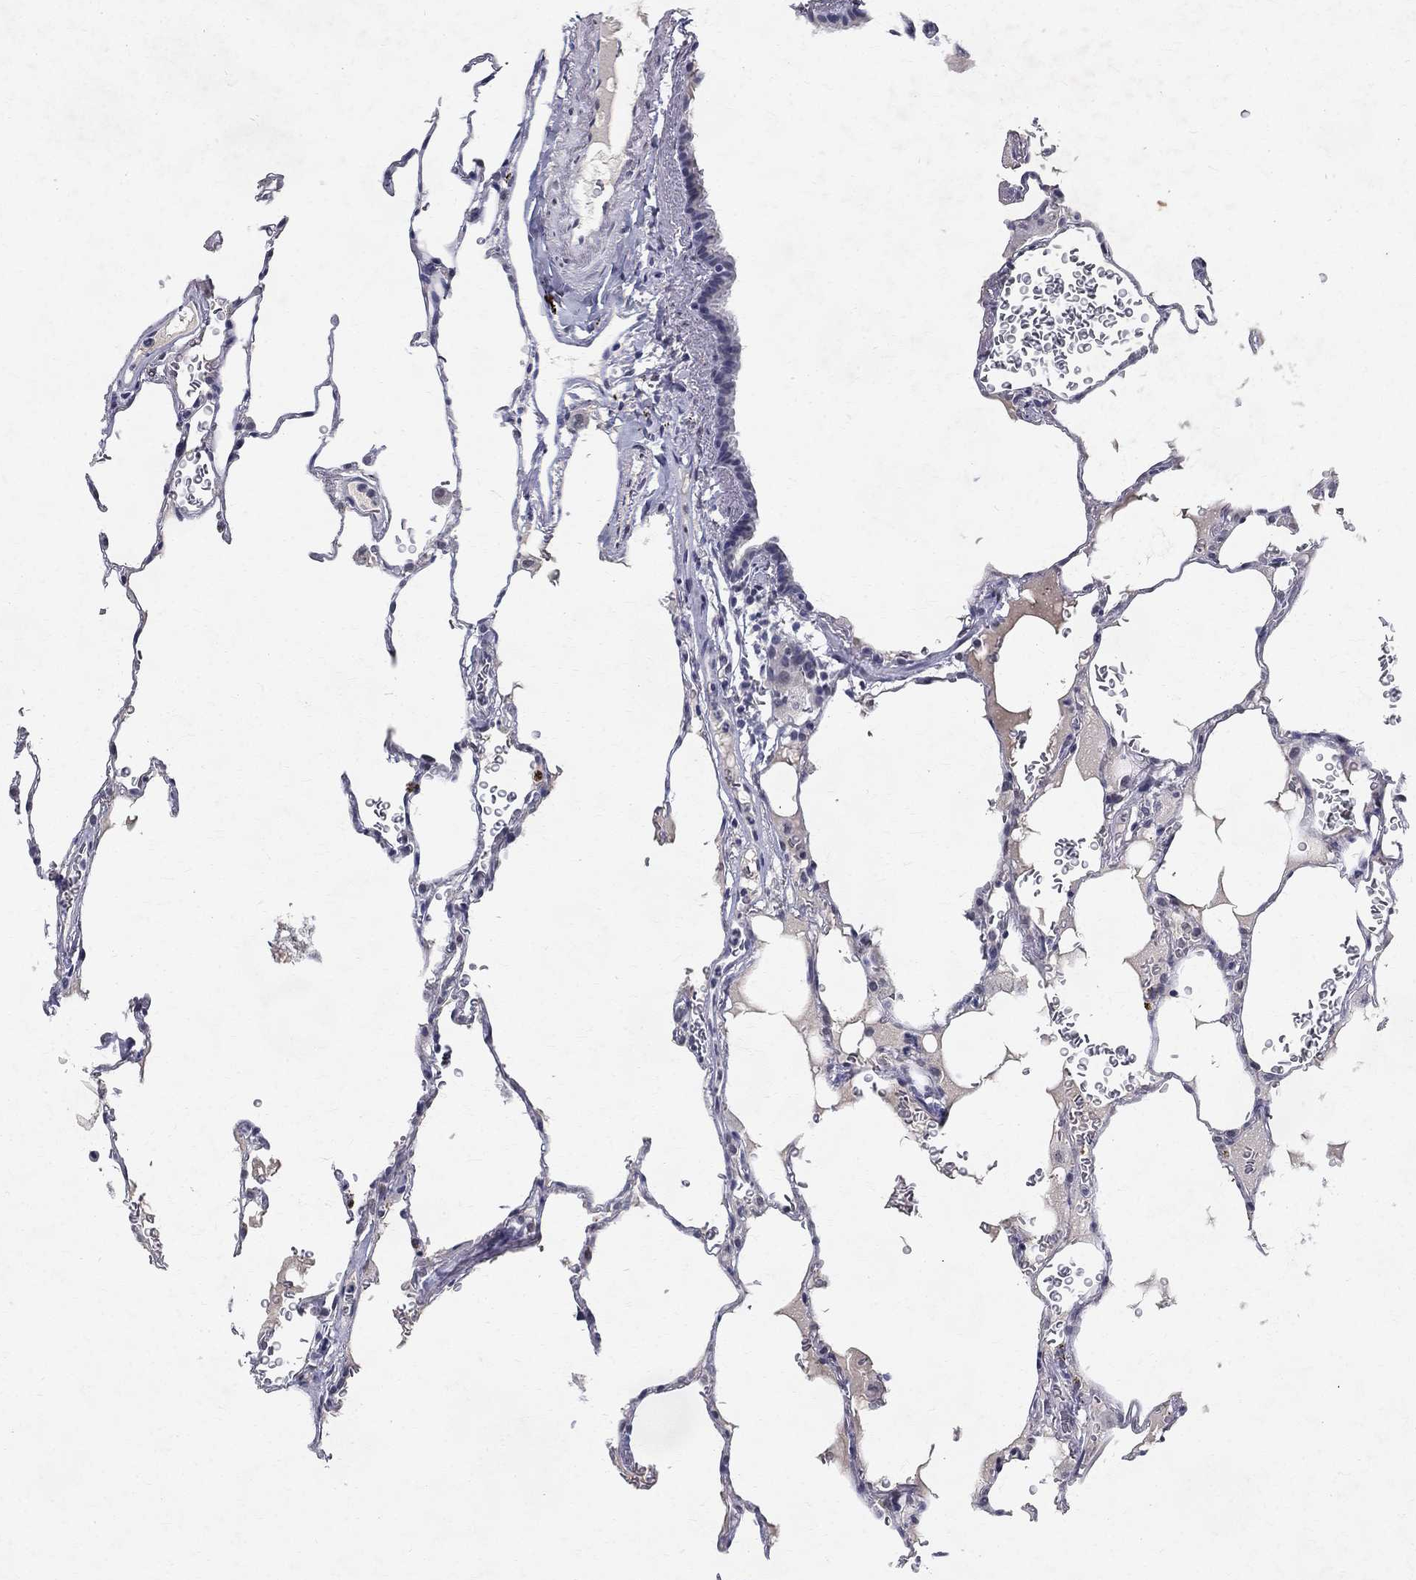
{"staining": {"intensity": "negative", "quantity": "none", "location": "none"}, "tissue": "lung", "cell_type": "Alveolar cells", "image_type": "normal", "snomed": [{"axis": "morphology", "description": "Normal tissue, NOS"}, {"axis": "morphology", "description": "Adenocarcinoma, metastatic, NOS"}, {"axis": "topography", "description": "Lung"}], "caption": "Image shows no significant protein staining in alveolar cells of benign lung. (DAB (3,3'-diaminobenzidine) immunohistochemistry (IHC) with hematoxylin counter stain).", "gene": "RBFOX1", "patient": {"sex": "male", "age": 45}}